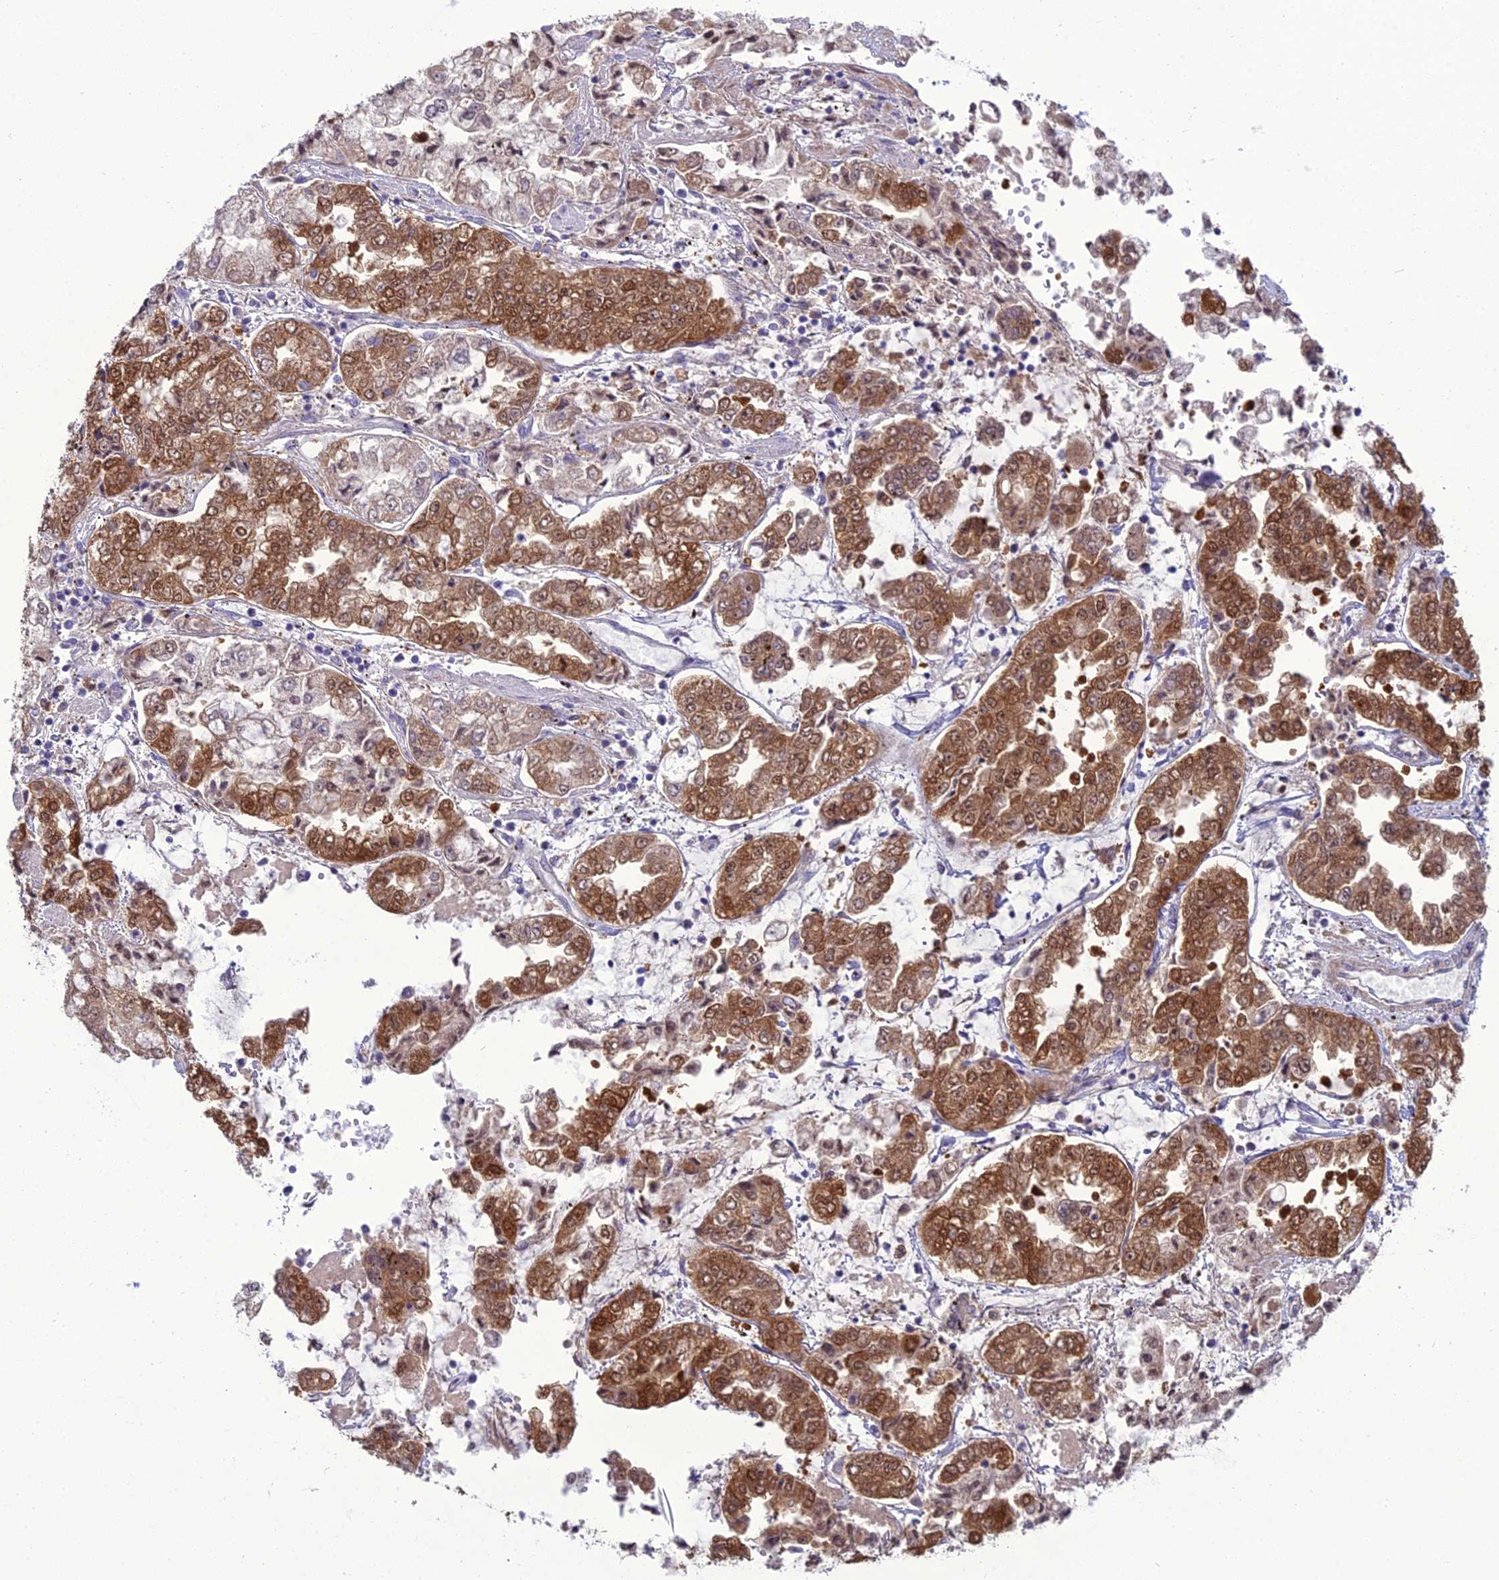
{"staining": {"intensity": "moderate", "quantity": ">75%", "location": "cytoplasmic/membranous,nuclear"}, "tissue": "stomach cancer", "cell_type": "Tumor cells", "image_type": "cancer", "snomed": [{"axis": "morphology", "description": "Adenocarcinoma, NOS"}, {"axis": "topography", "description": "Stomach"}], "caption": "Immunohistochemical staining of stomach adenocarcinoma demonstrates medium levels of moderate cytoplasmic/membranous and nuclear positivity in approximately >75% of tumor cells.", "gene": "GNPNAT1", "patient": {"sex": "male", "age": 76}}